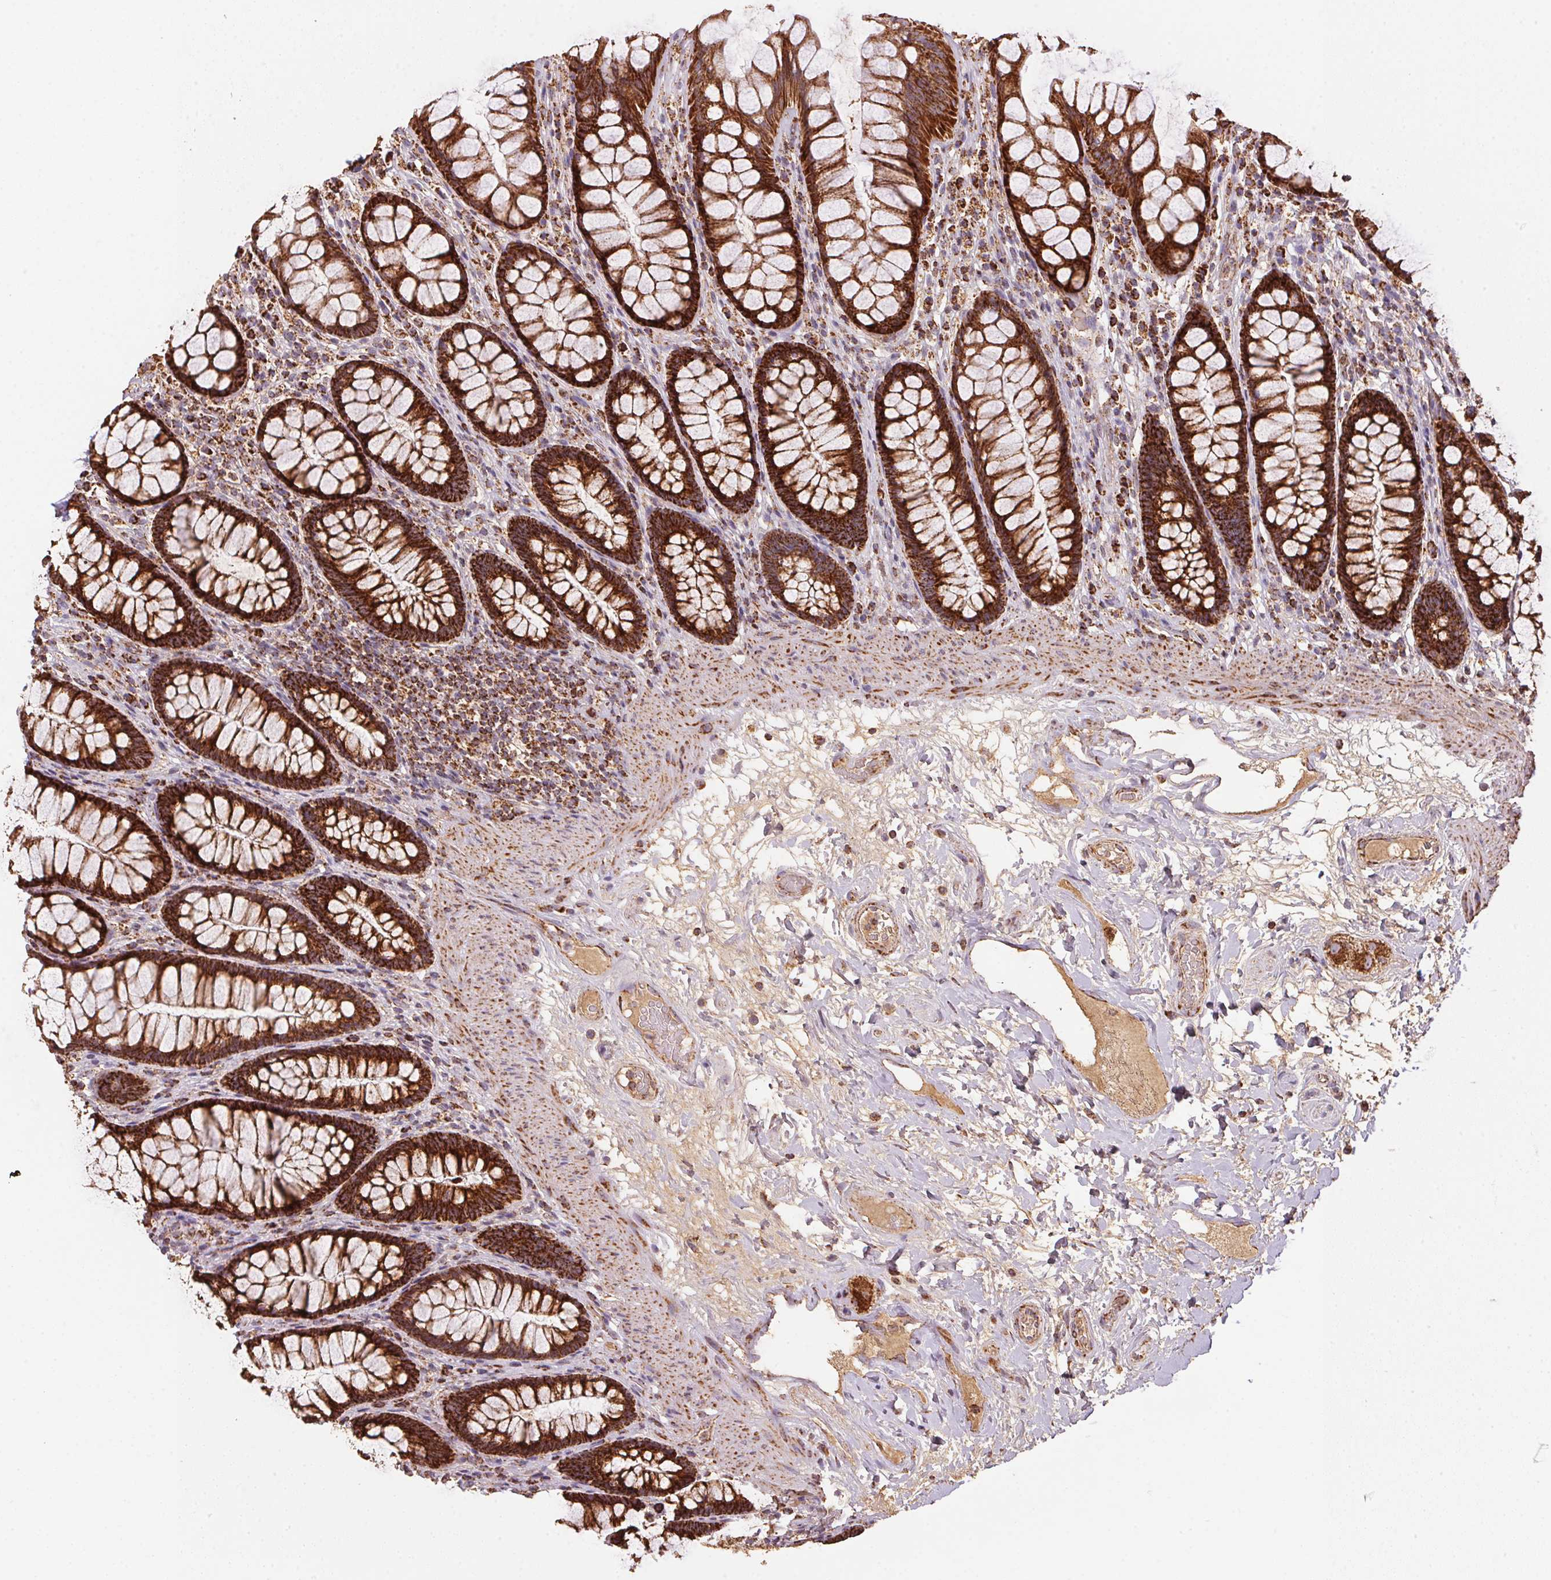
{"staining": {"intensity": "strong", "quantity": ">75%", "location": "cytoplasmic/membranous"}, "tissue": "rectum", "cell_type": "Glandular cells", "image_type": "normal", "snomed": [{"axis": "morphology", "description": "Normal tissue, NOS"}, {"axis": "topography", "description": "Rectum"}], "caption": "Human rectum stained with a brown dye exhibits strong cytoplasmic/membranous positive positivity in approximately >75% of glandular cells.", "gene": "NDUFS2", "patient": {"sex": "male", "age": 72}}